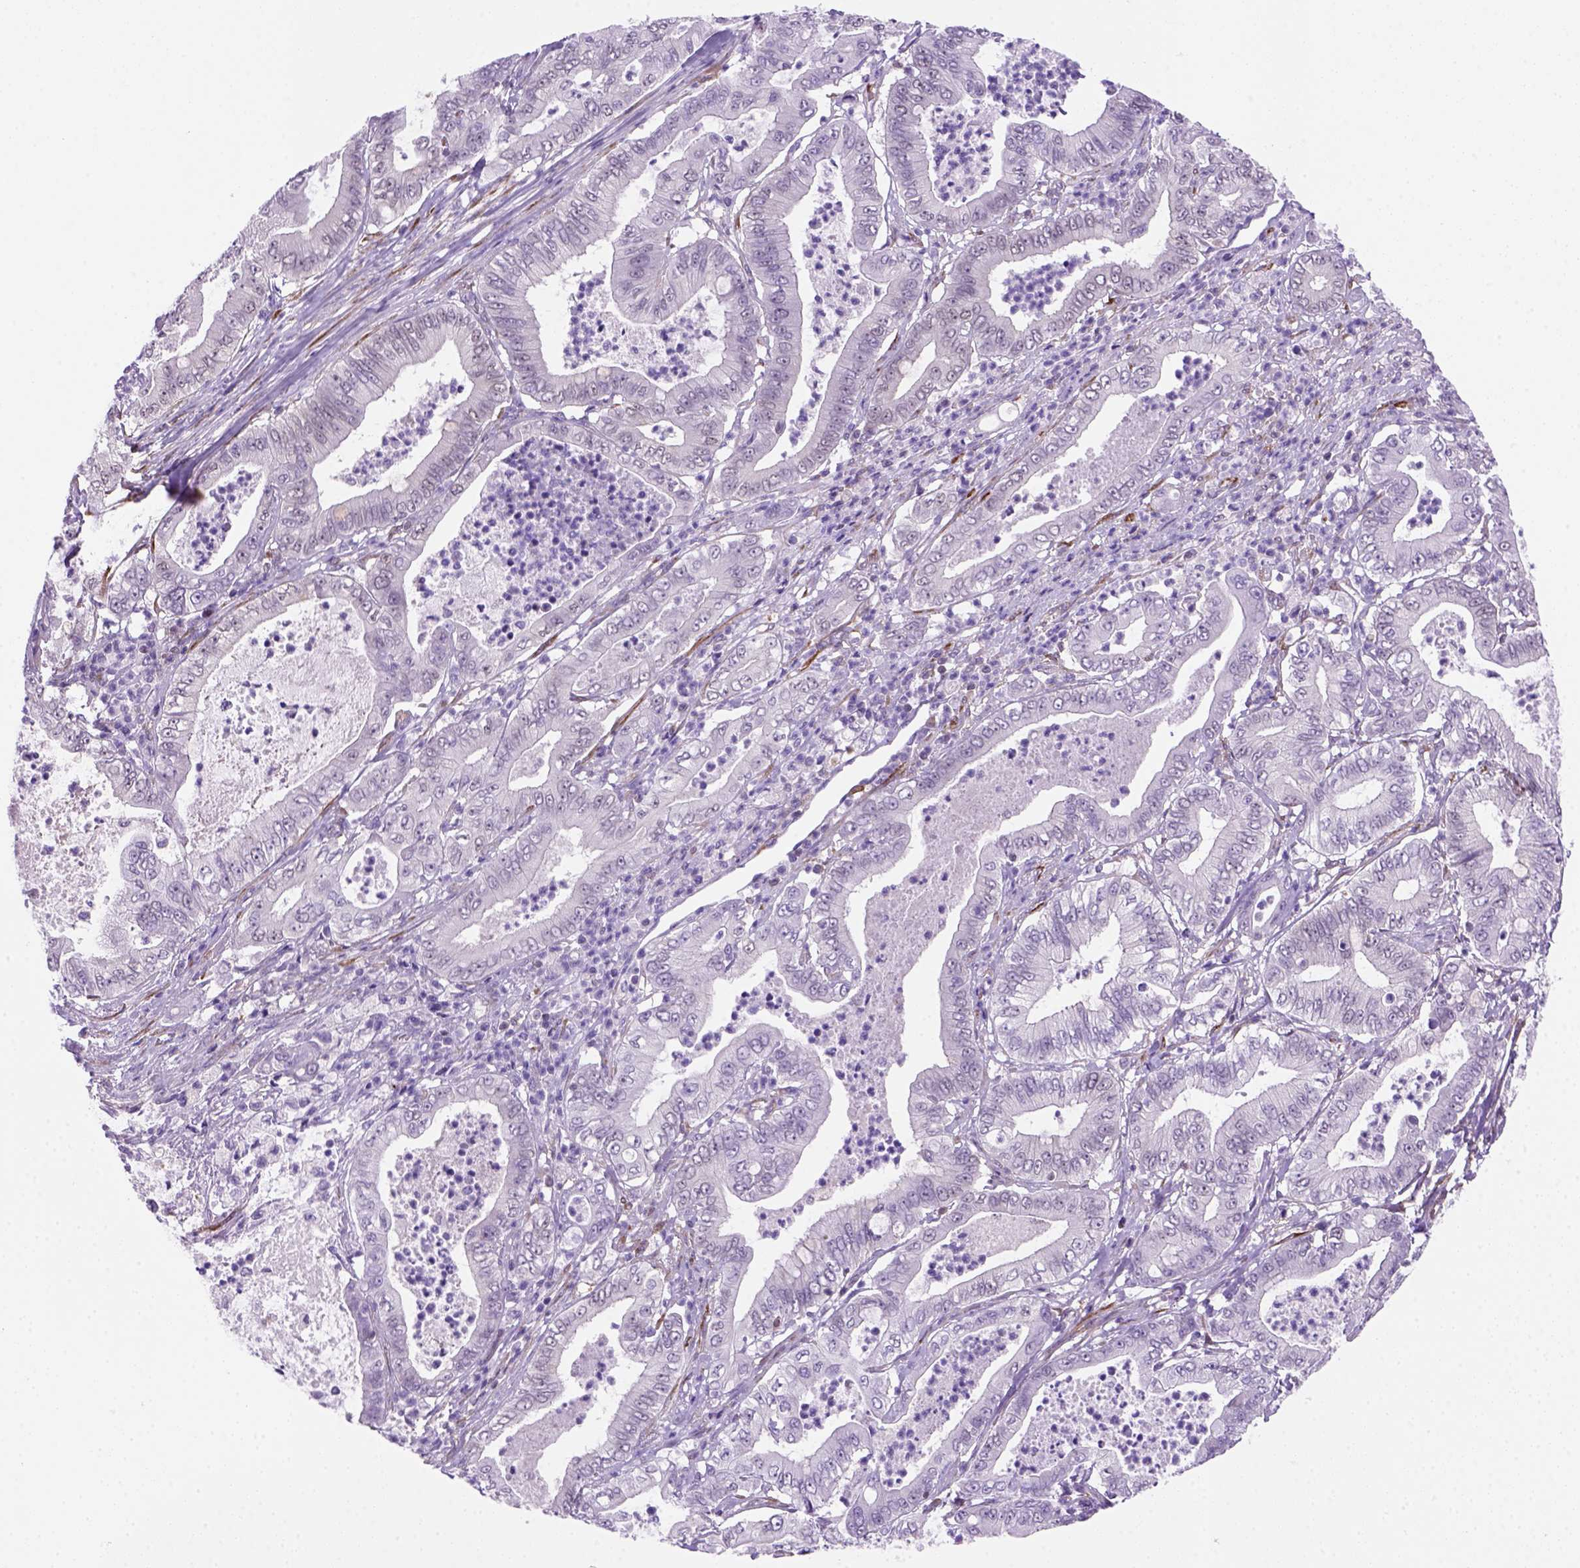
{"staining": {"intensity": "negative", "quantity": "none", "location": "none"}, "tissue": "pancreatic cancer", "cell_type": "Tumor cells", "image_type": "cancer", "snomed": [{"axis": "morphology", "description": "Adenocarcinoma, NOS"}, {"axis": "topography", "description": "Pancreas"}], "caption": "Tumor cells are negative for brown protein staining in pancreatic cancer.", "gene": "MGMT", "patient": {"sex": "male", "age": 71}}